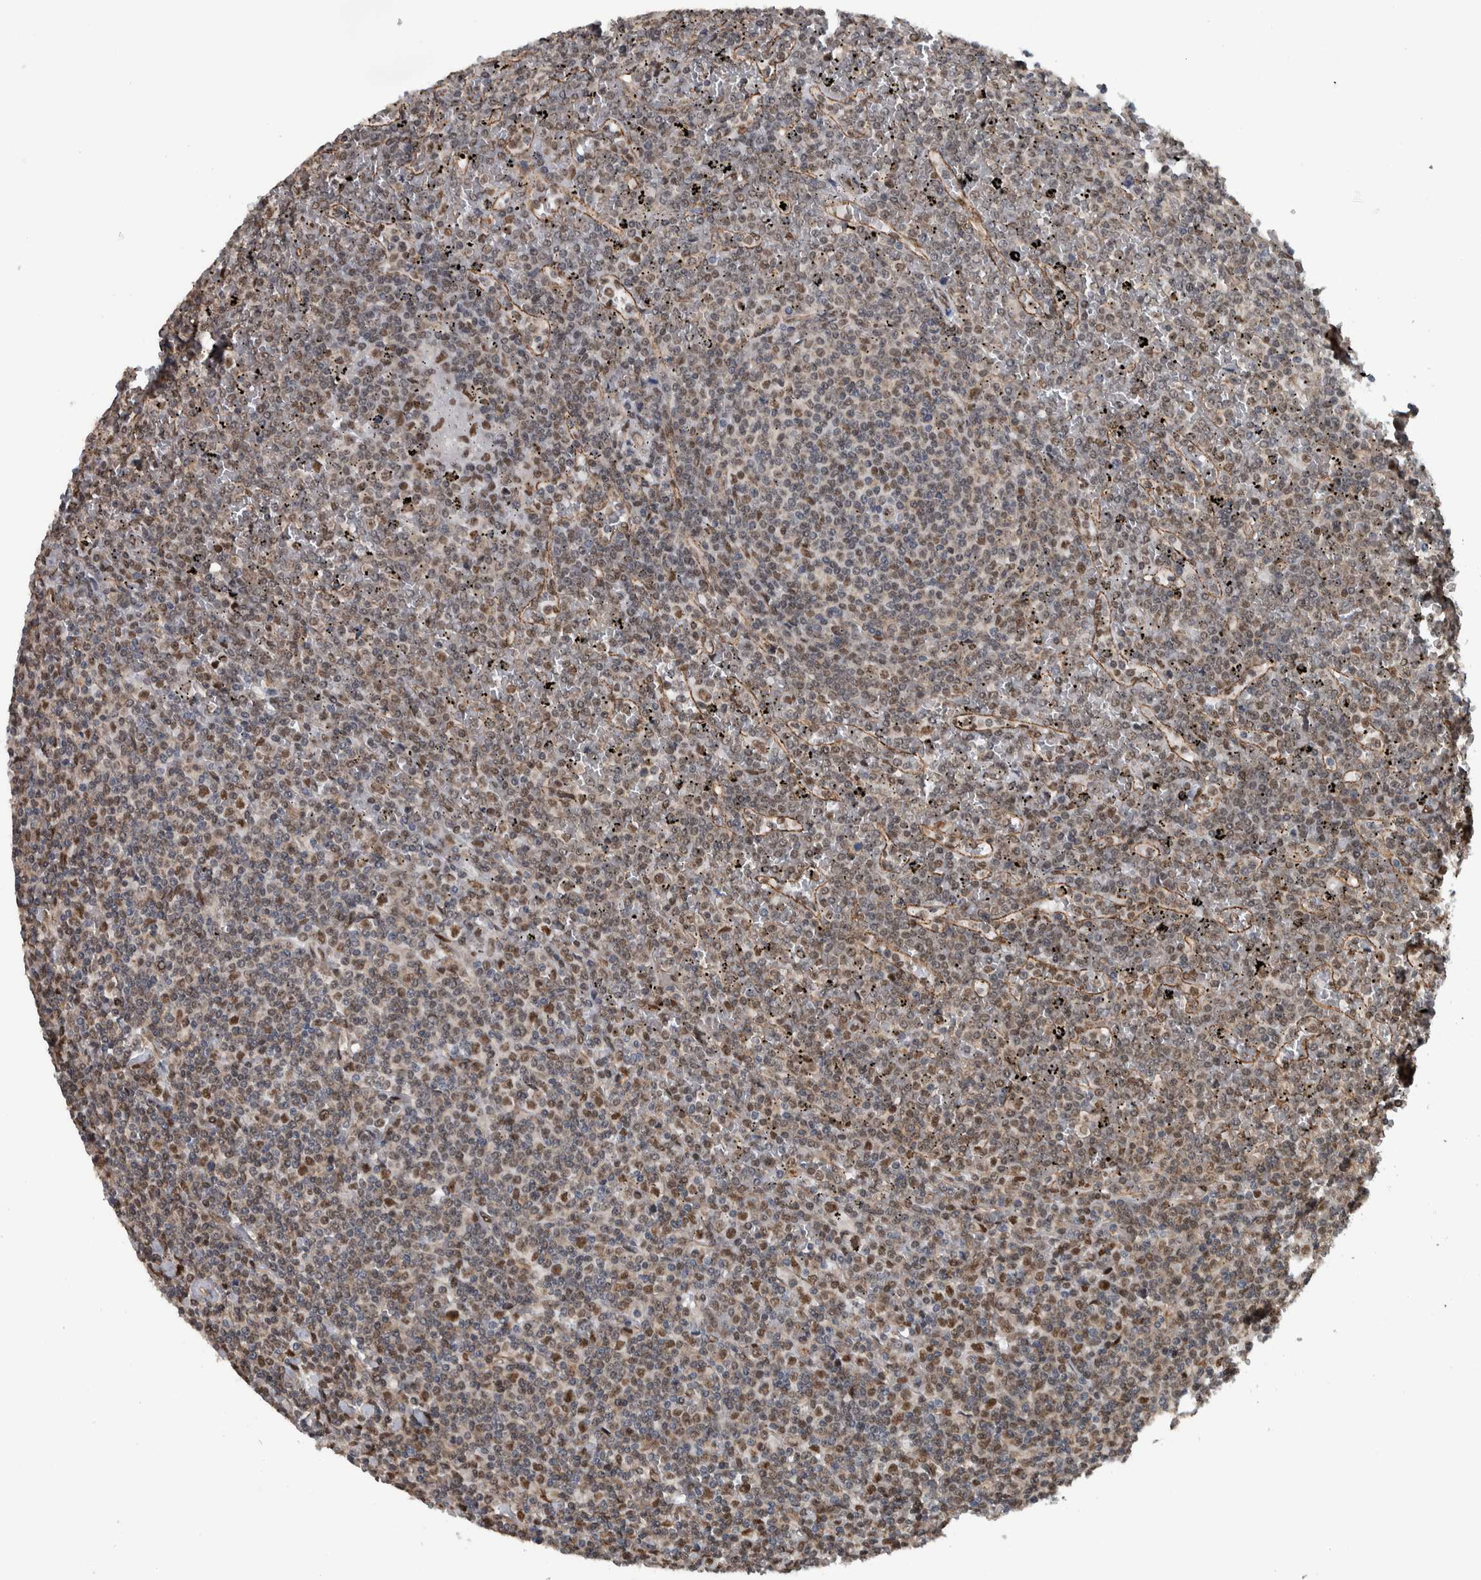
{"staining": {"intensity": "moderate", "quantity": ">75%", "location": "nuclear"}, "tissue": "lymphoma", "cell_type": "Tumor cells", "image_type": "cancer", "snomed": [{"axis": "morphology", "description": "Malignant lymphoma, non-Hodgkin's type, Low grade"}, {"axis": "topography", "description": "Spleen"}], "caption": "IHC micrograph of neoplastic tissue: malignant lymphoma, non-Hodgkin's type (low-grade) stained using immunohistochemistry shows medium levels of moderate protein expression localized specifically in the nuclear of tumor cells, appearing as a nuclear brown color.", "gene": "FAM135B", "patient": {"sex": "female", "age": 19}}